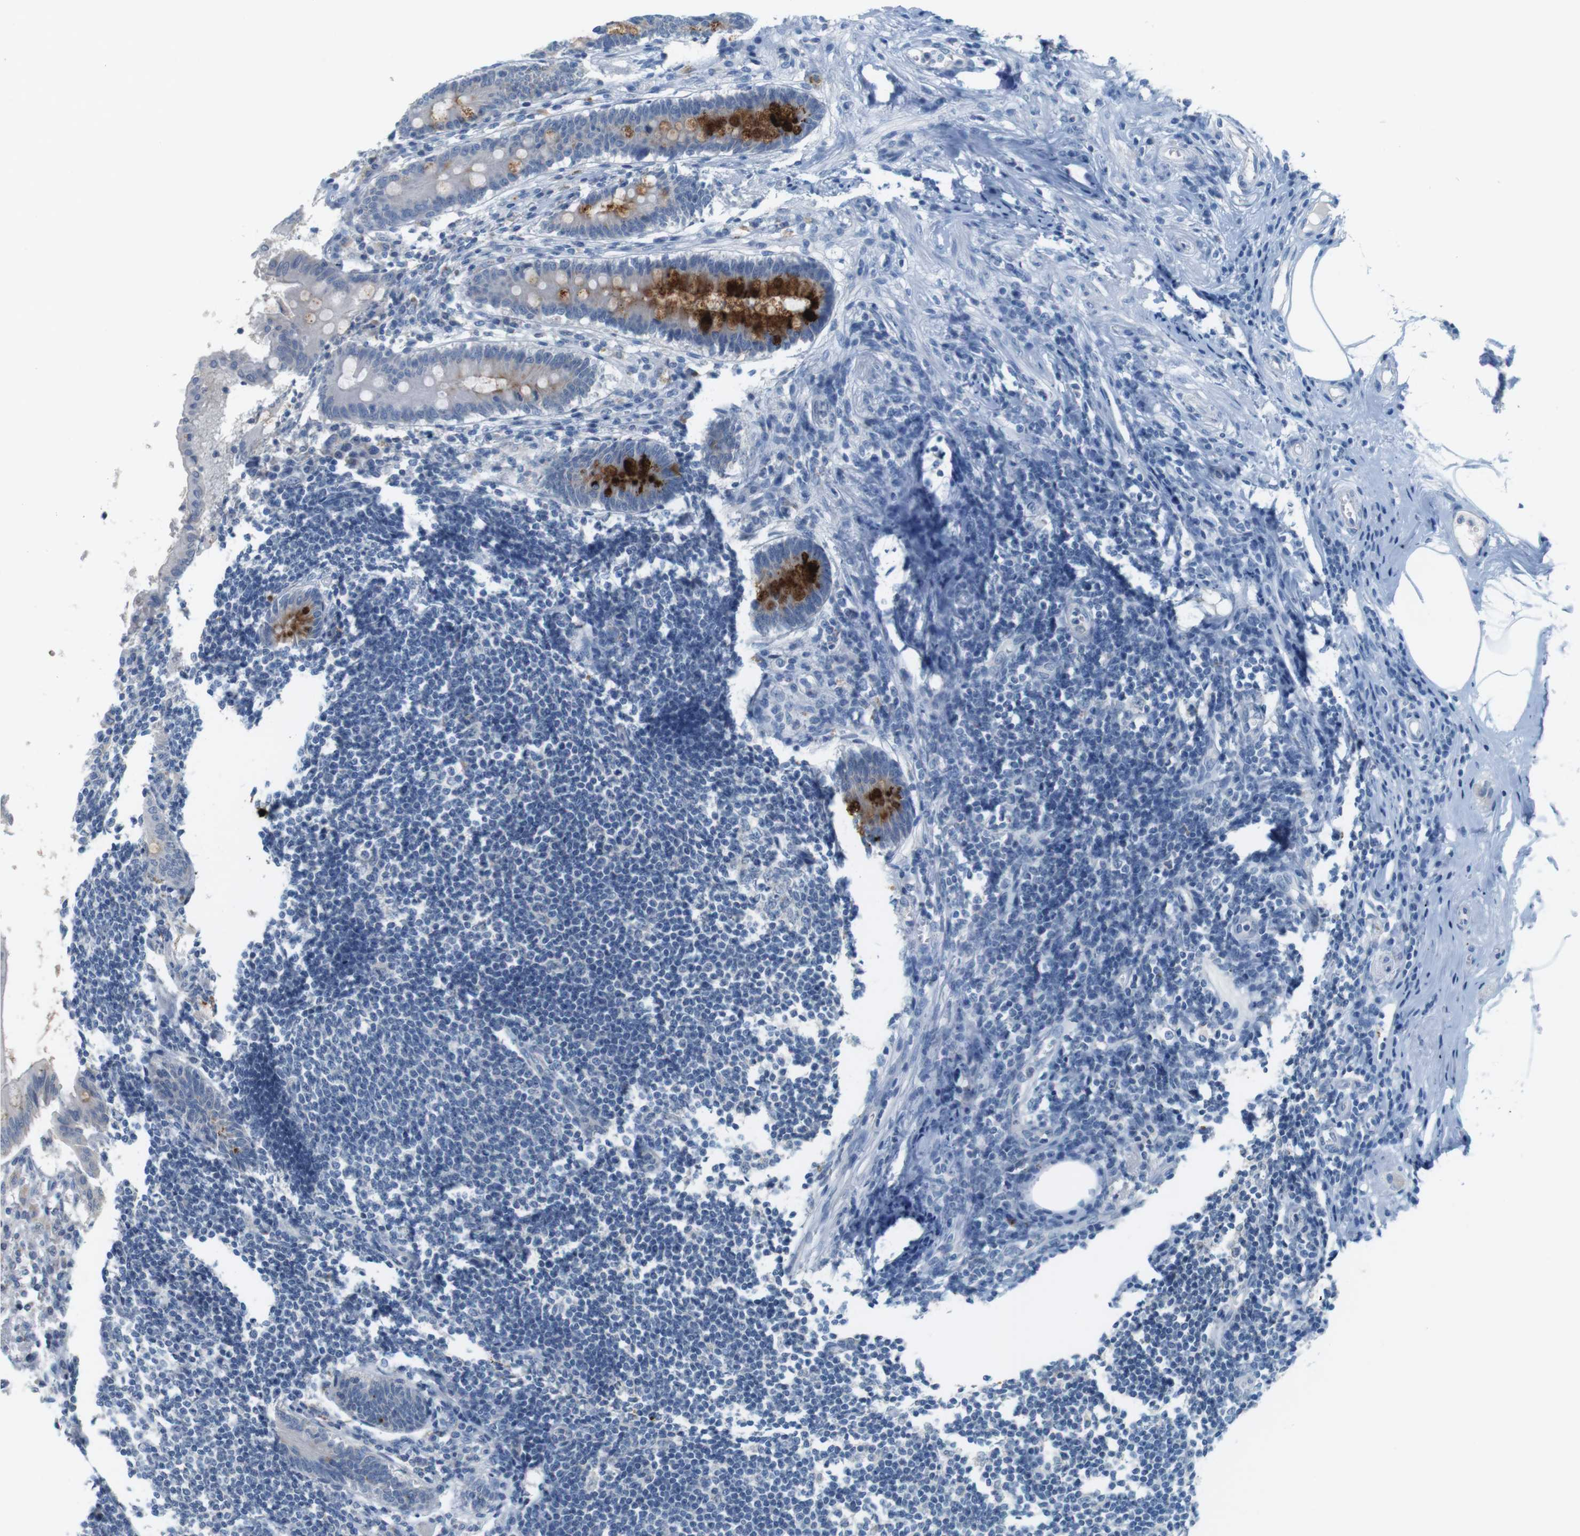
{"staining": {"intensity": "strong", "quantity": "<25%", "location": "cytoplasmic/membranous"}, "tissue": "appendix", "cell_type": "Glandular cells", "image_type": "normal", "snomed": [{"axis": "morphology", "description": "Normal tissue, NOS"}, {"axis": "topography", "description": "Appendix"}], "caption": "About <25% of glandular cells in normal appendix demonstrate strong cytoplasmic/membranous protein expression as visualized by brown immunohistochemical staining.", "gene": "MUC5B", "patient": {"sex": "female", "age": 50}}